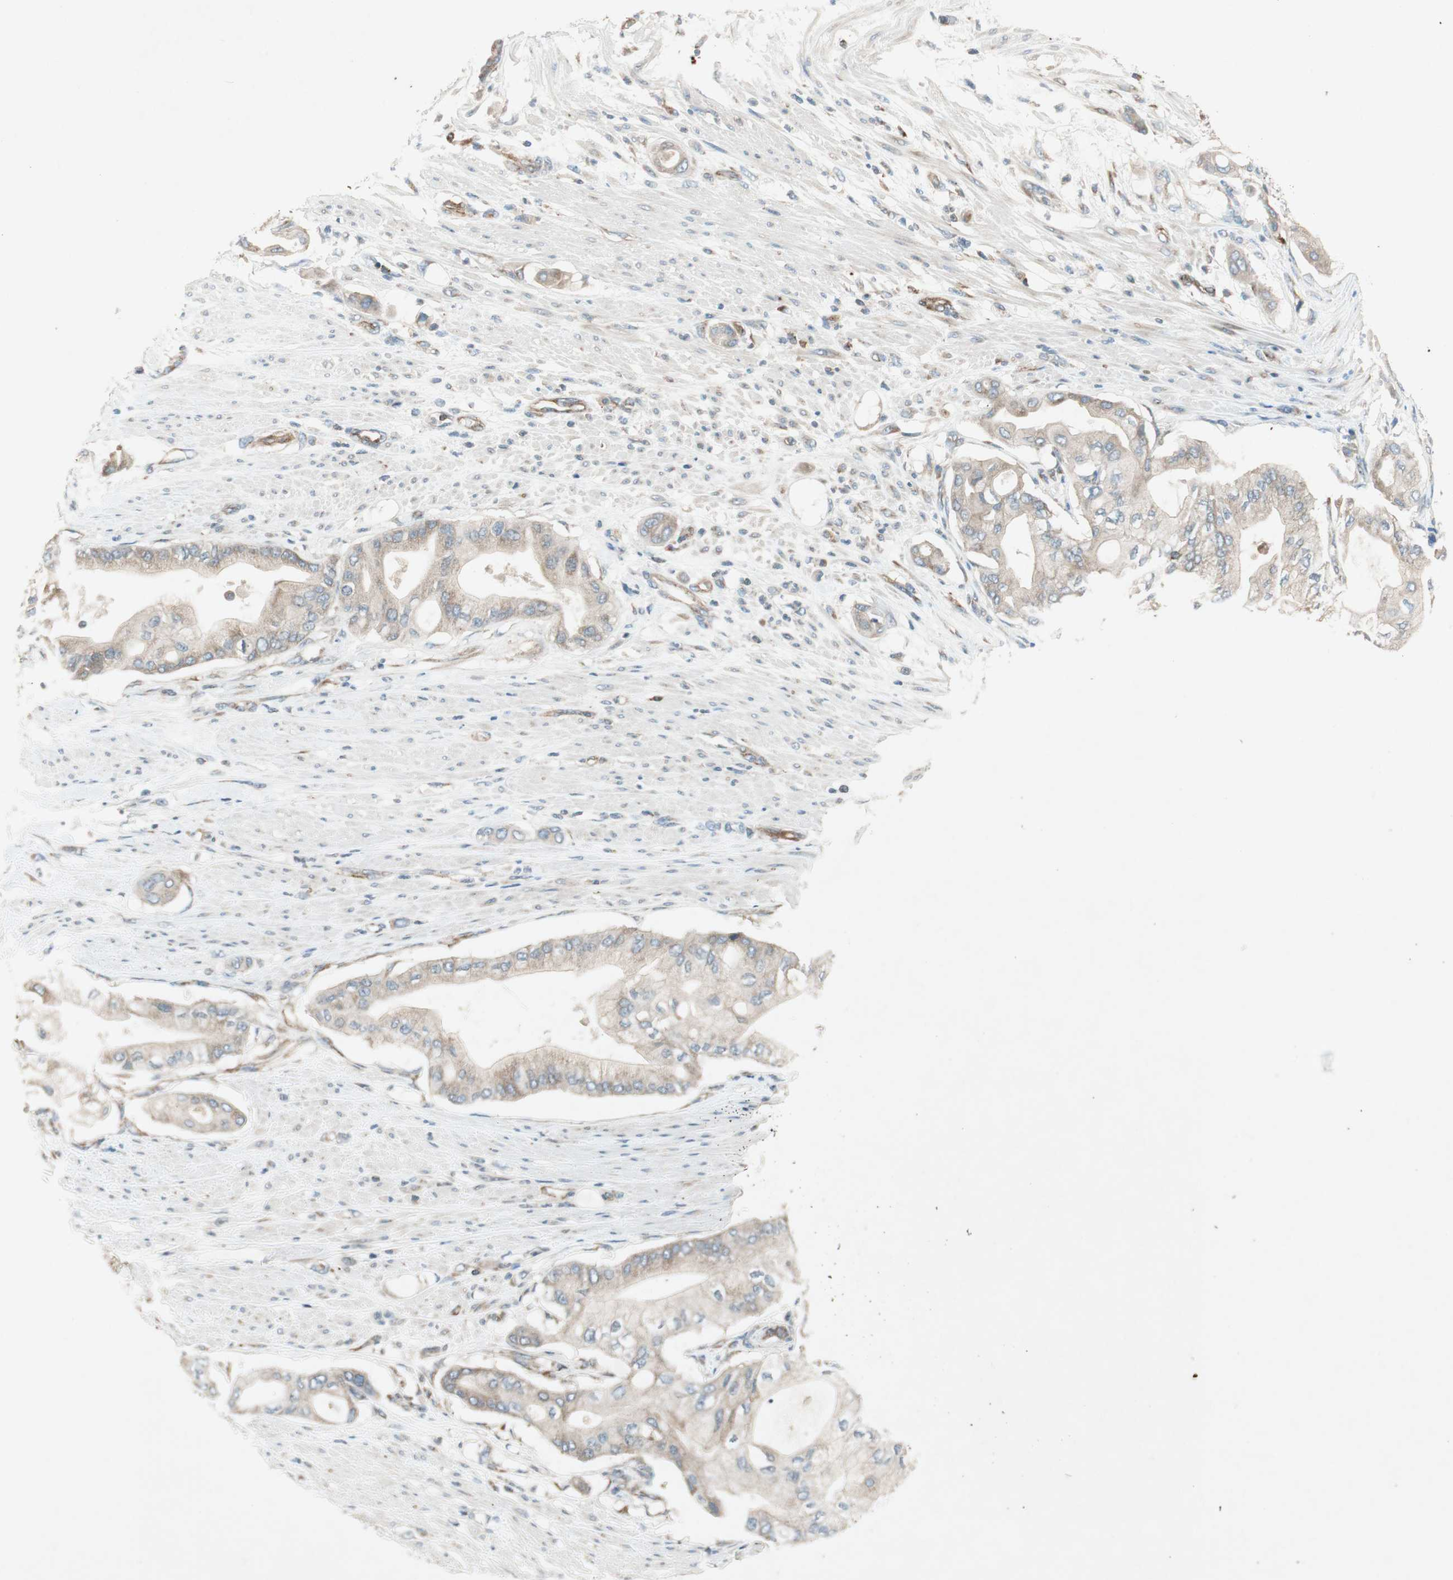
{"staining": {"intensity": "weak", "quantity": ">75%", "location": "cytoplasmic/membranous"}, "tissue": "pancreatic cancer", "cell_type": "Tumor cells", "image_type": "cancer", "snomed": [{"axis": "morphology", "description": "Adenocarcinoma, NOS"}, {"axis": "morphology", "description": "Adenocarcinoma, metastatic, NOS"}, {"axis": "topography", "description": "Lymph node"}, {"axis": "topography", "description": "Pancreas"}, {"axis": "topography", "description": "Duodenum"}], "caption": "Brown immunohistochemical staining in metastatic adenocarcinoma (pancreatic) displays weak cytoplasmic/membranous positivity in about >75% of tumor cells.", "gene": "CHADL", "patient": {"sex": "female", "age": 64}}